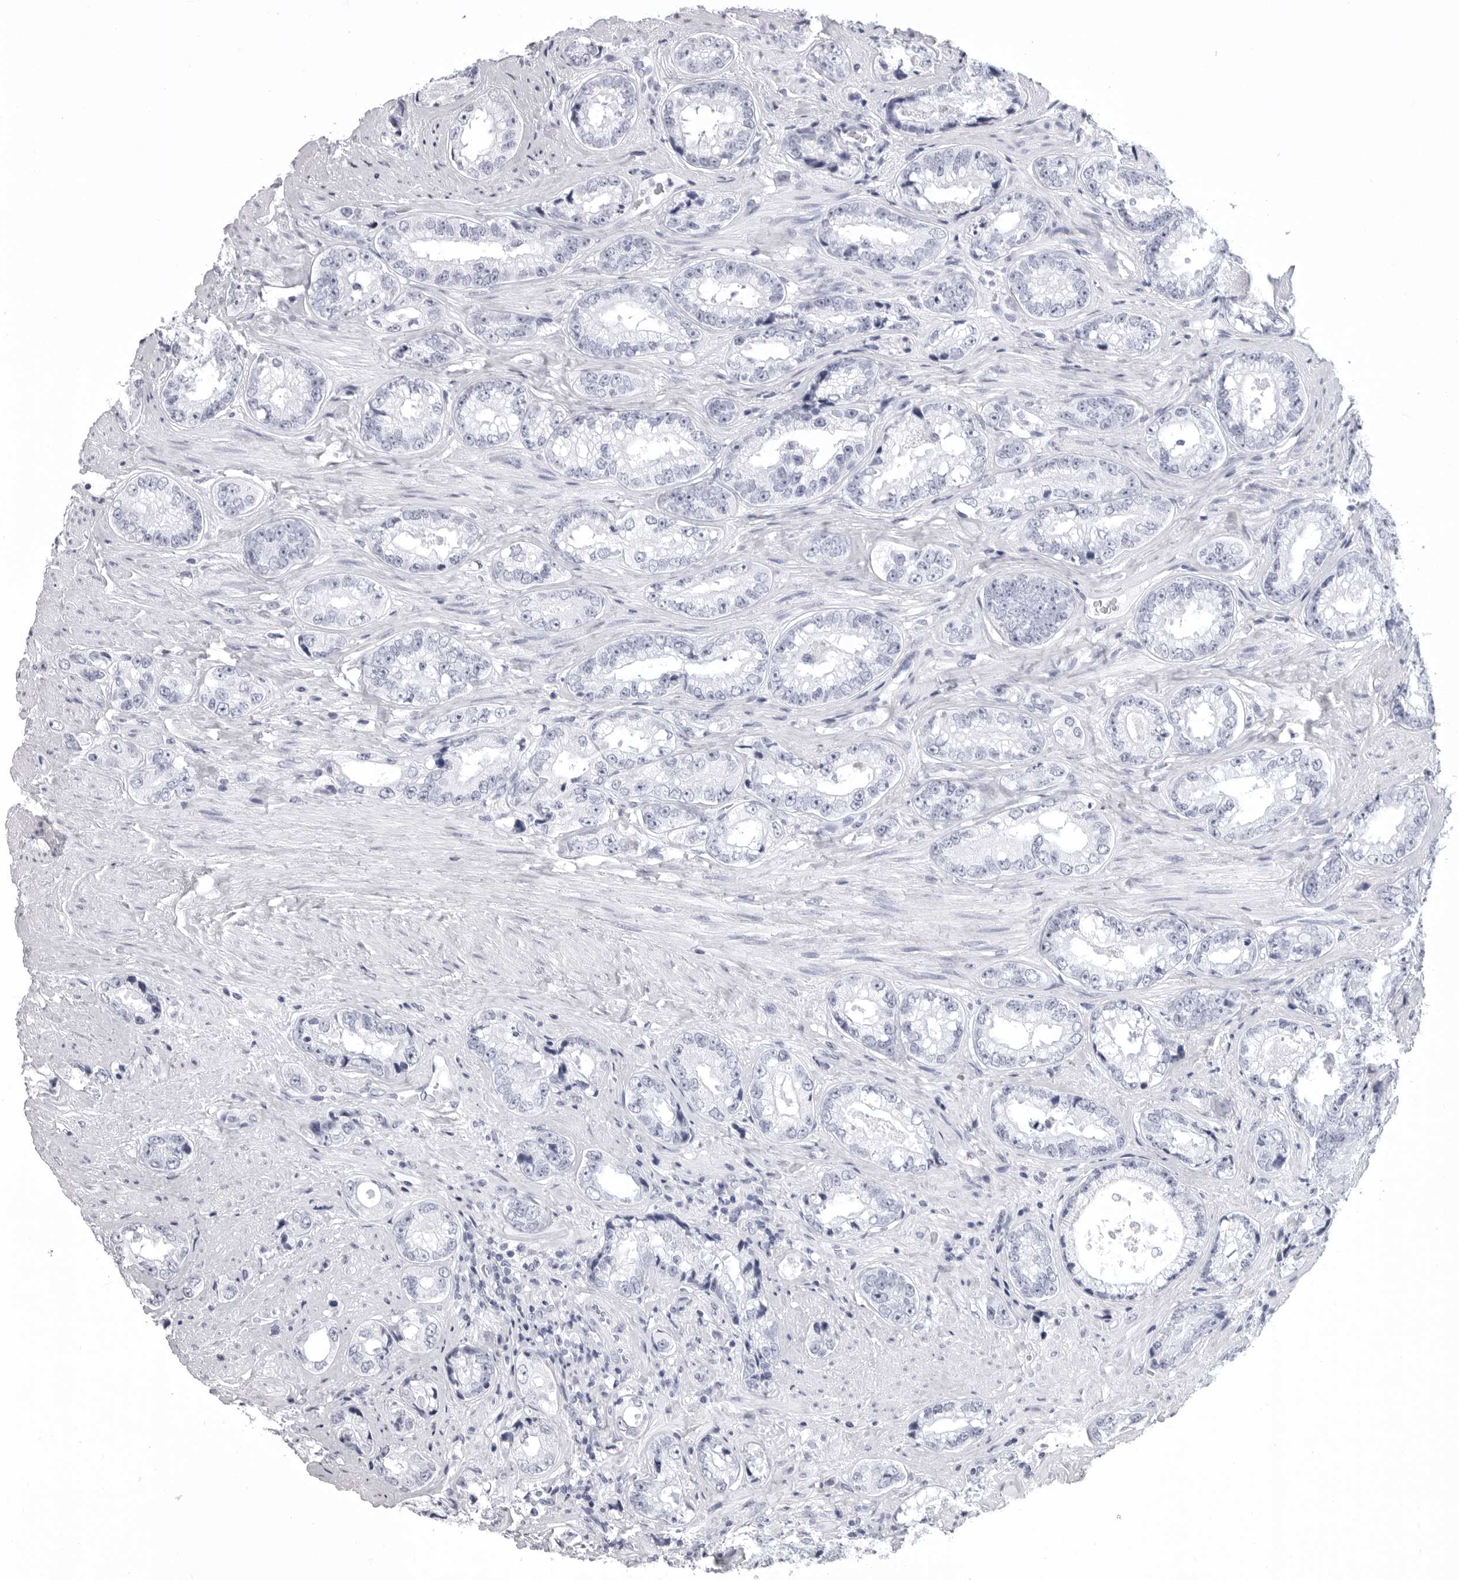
{"staining": {"intensity": "negative", "quantity": "none", "location": "none"}, "tissue": "prostate cancer", "cell_type": "Tumor cells", "image_type": "cancer", "snomed": [{"axis": "morphology", "description": "Adenocarcinoma, High grade"}, {"axis": "topography", "description": "Prostate"}], "caption": "The image demonstrates no significant positivity in tumor cells of prostate cancer.", "gene": "LGALS4", "patient": {"sex": "male", "age": 61}}